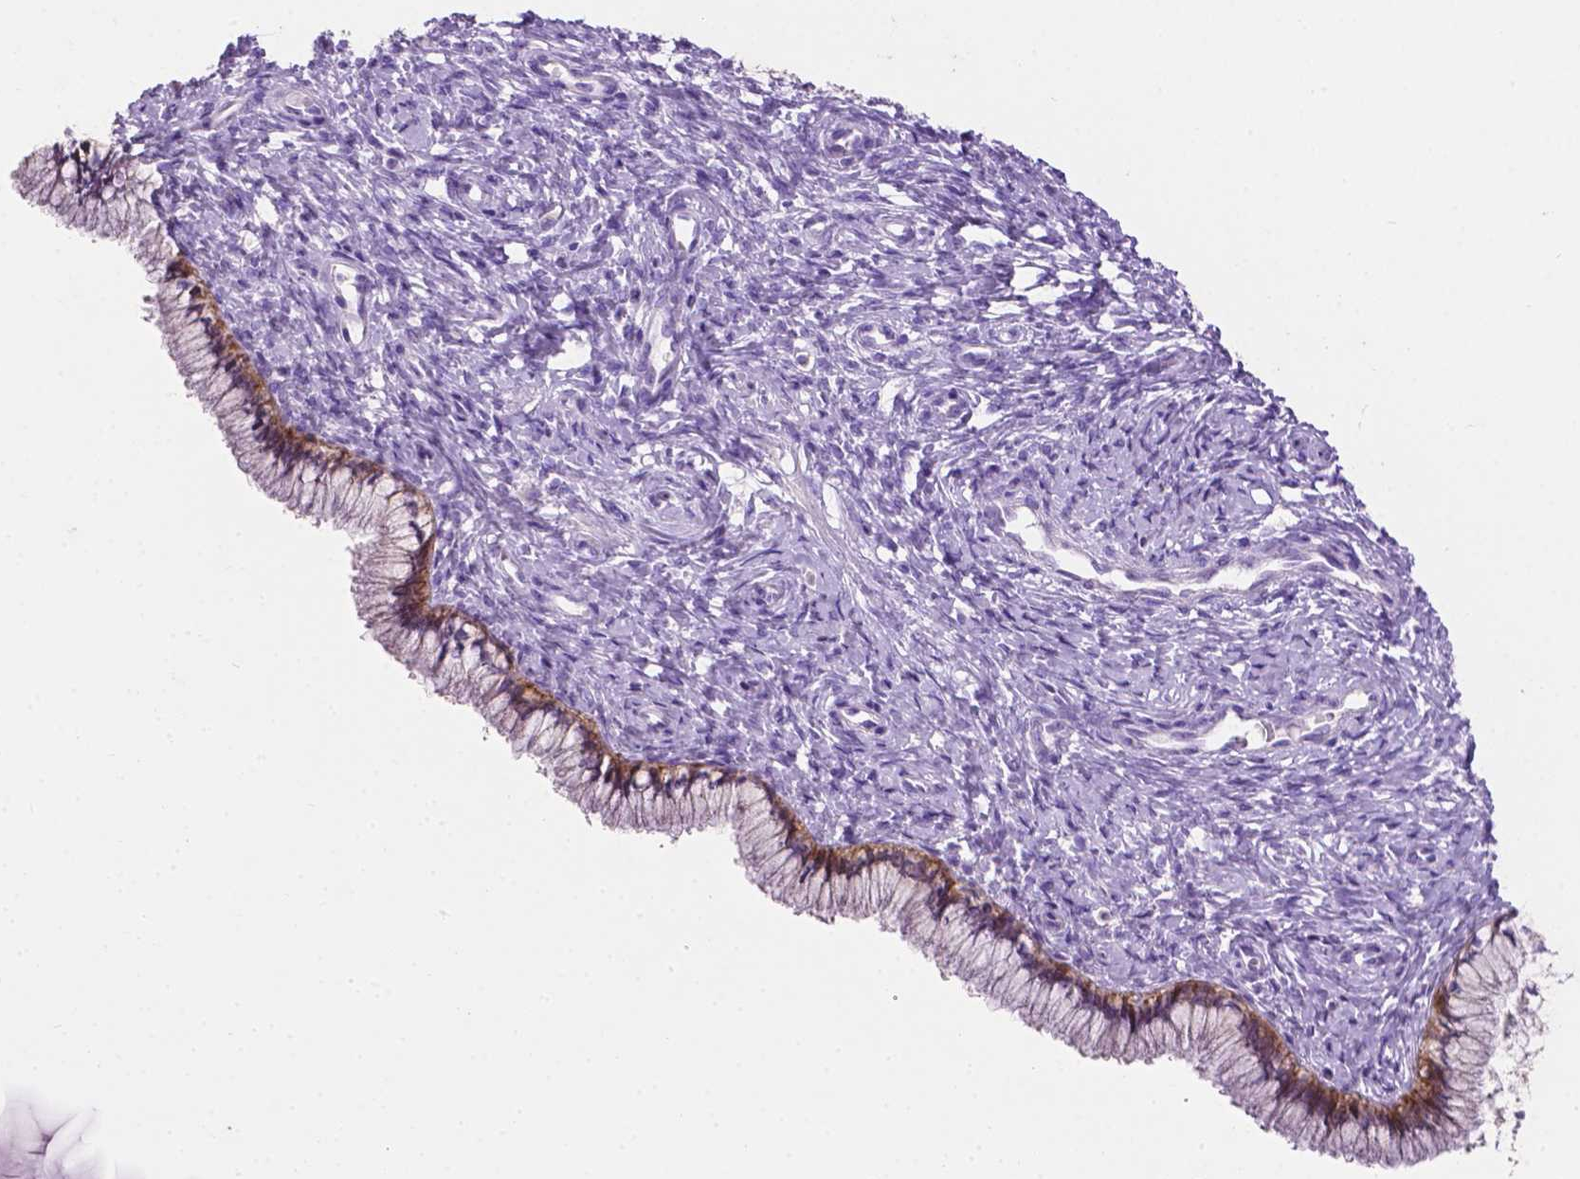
{"staining": {"intensity": "moderate", "quantity": "25%-75%", "location": "cytoplasmic/membranous"}, "tissue": "cervix", "cell_type": "Glandular cells", "image_type": "normal", "snomed": [{"axis": "morphology", "description": "Normal tissue, NOS"}, {"axis": "topography", "description": "Cervix"}], "caption": "The image shows staining of normal cervix, revealing moderate cytoplasmic/membranous protein positivity (brown color) within glandular cells.", "gene": "TACSTD2", "patient": {"sex": "female", "age": 37}}